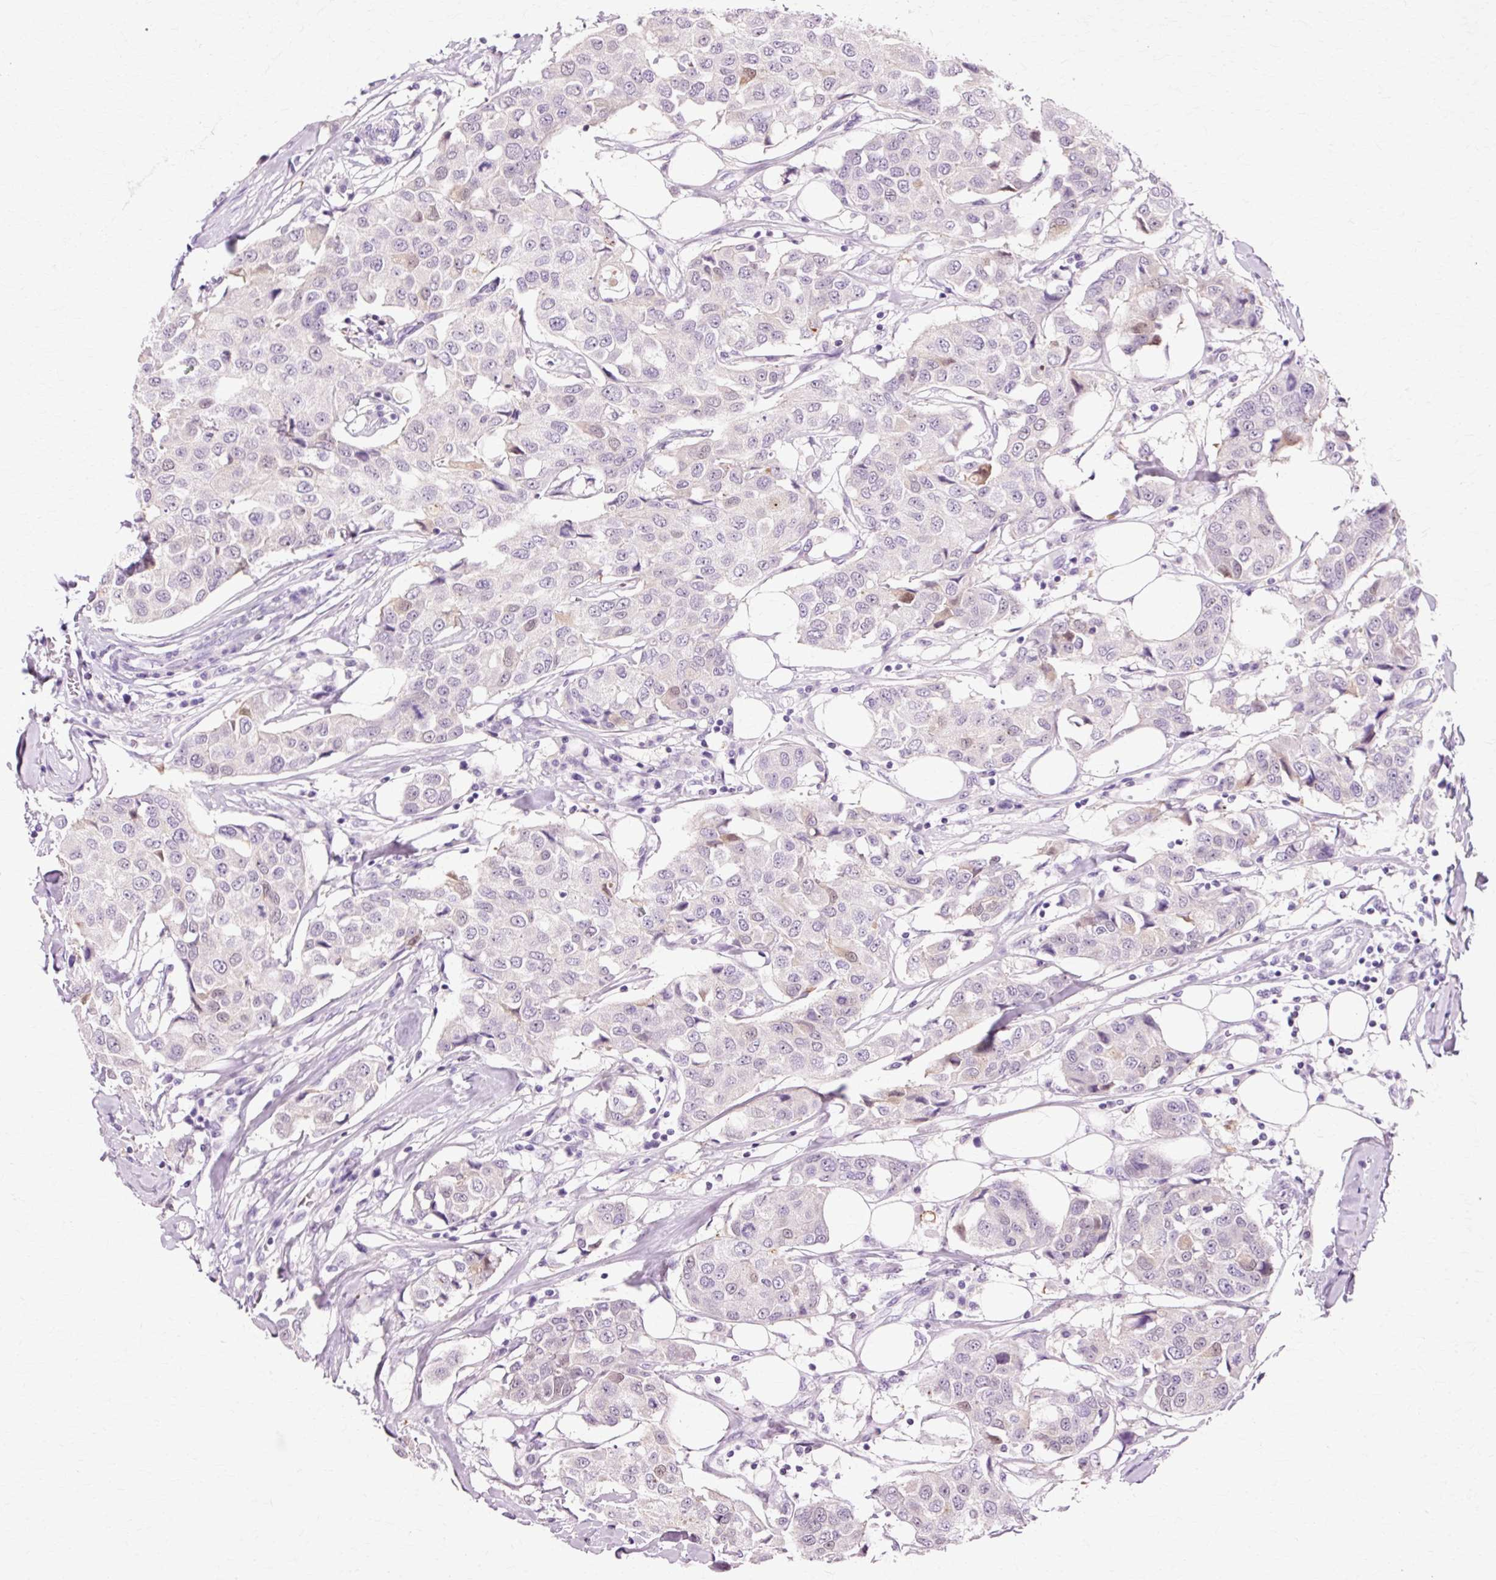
{"staining": {"intensity": "weak", "quantity": "<25%", "location": "nuclear"}, "tissue": "breast cancer", "cell_type": "Tumor cells", "image_type": "cancer", "snomed": [{"axis": "morphology", "description": "Duct carcinoma"}, {"axis": "topography", "description": "Breast"}], "caption": "Immunohistochemistry (IHC) of breast invasive ductal carcinoma demonstrates no positivity in tumor cells.", "gene": "VN1R2", "patient": {"sex": "female", "age": 80}}